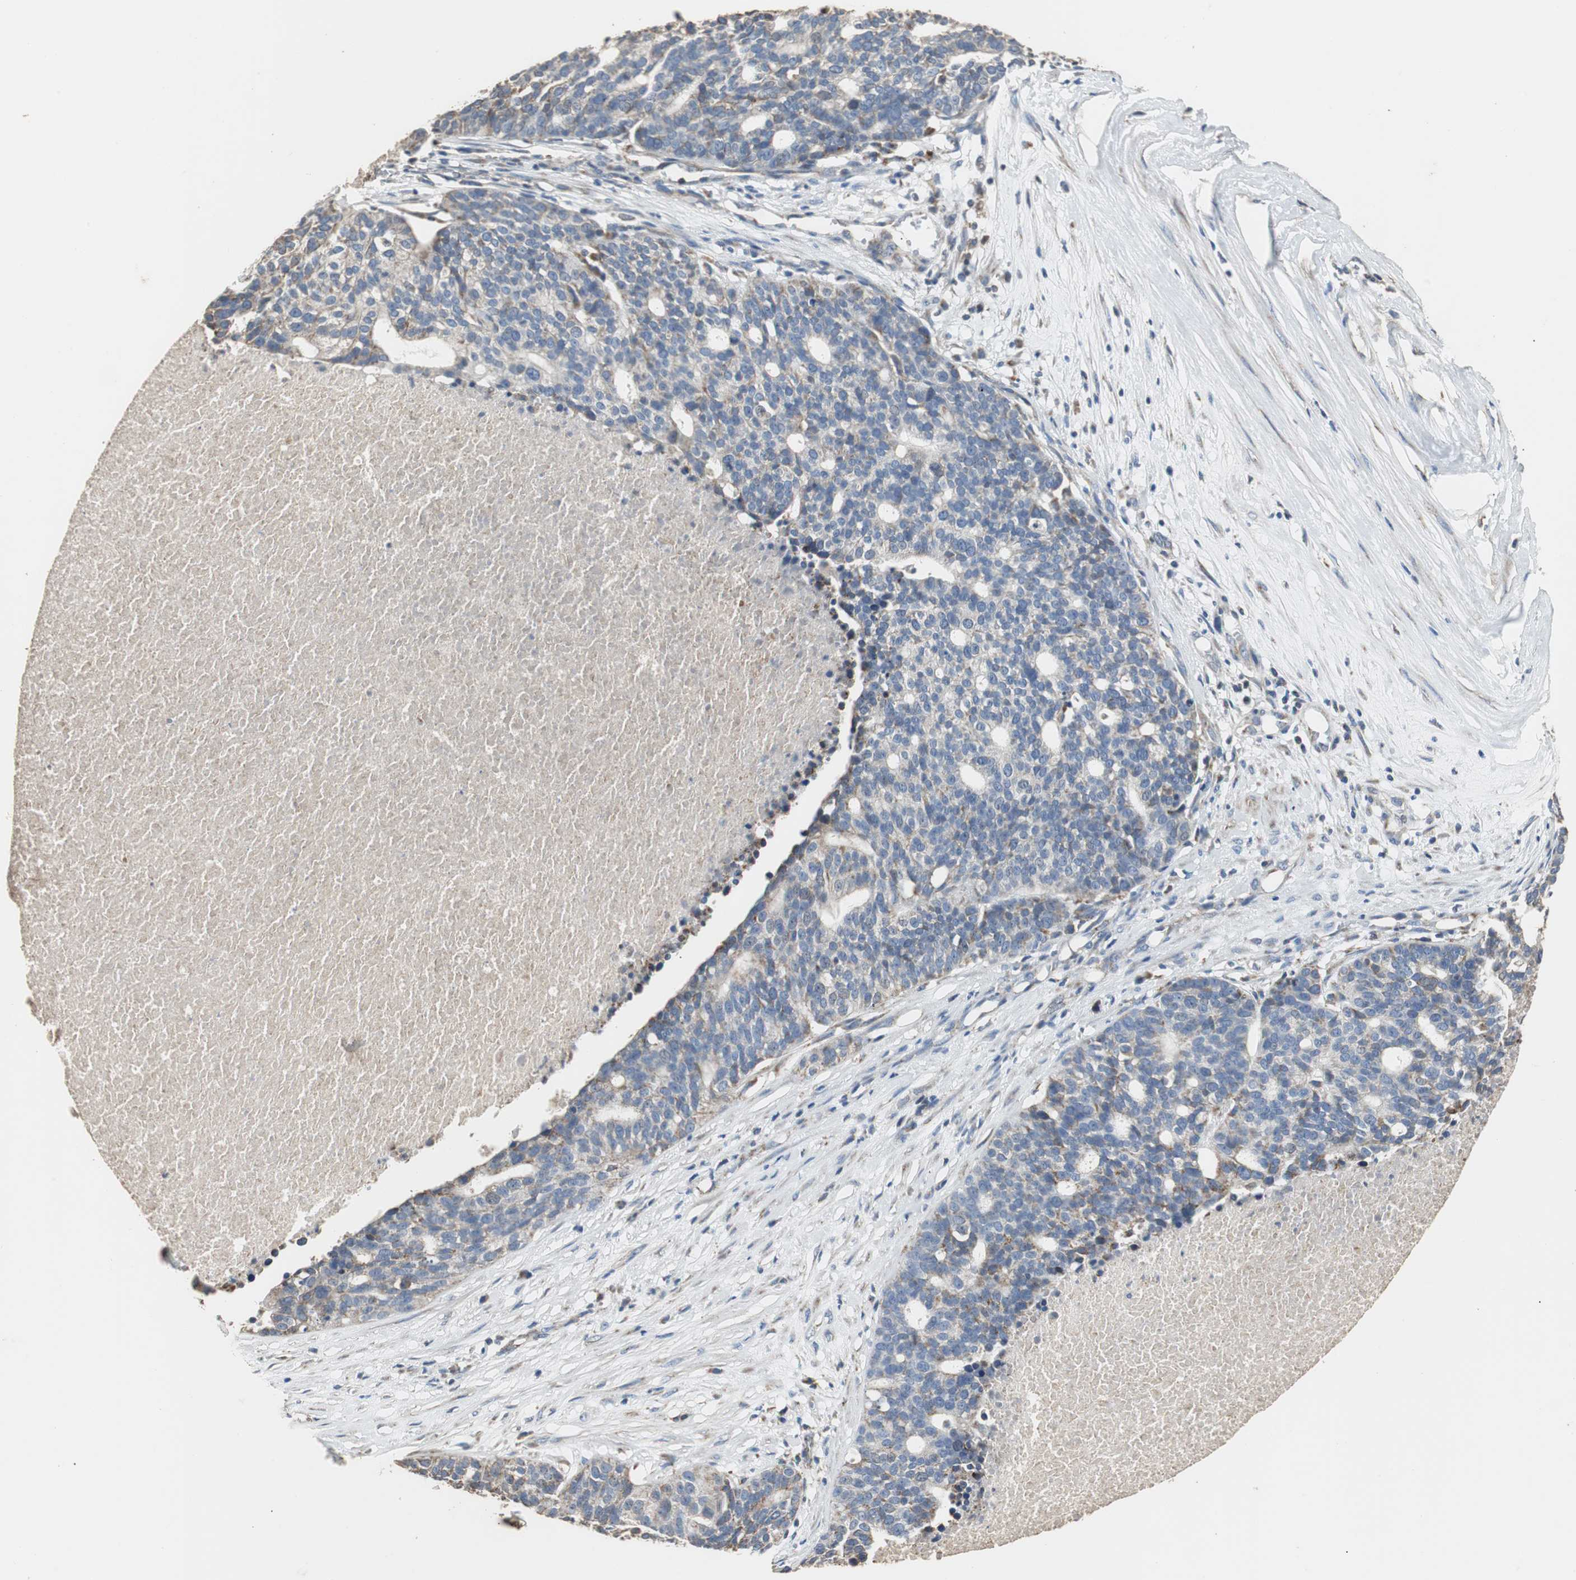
{"staining": {"intensity": "weak", "quantity": "<25%", "location": "cytoplasmic/membranous"}, "tissue": "ovarian cancer", "cell_type": "Tumor cells", "image_type": "cancer", "snomed": [{"axis": "morphology", "description": "Cystadenocarcinoma, serous, NOS"}, {"axis": "topography", "description": "Ovary"}], "caption": "High power microscopy micrograph of an immunohistochemistry (IHC) photomicrograph of ovarian cancer, revealing no significant positivity in tumor cells. The staining is performed using DAB brown chromogen with nuclei counter-stained in using hematoxylin.", "gene": "HMGCL", "patient": {"sex": "female", "age": 59}}